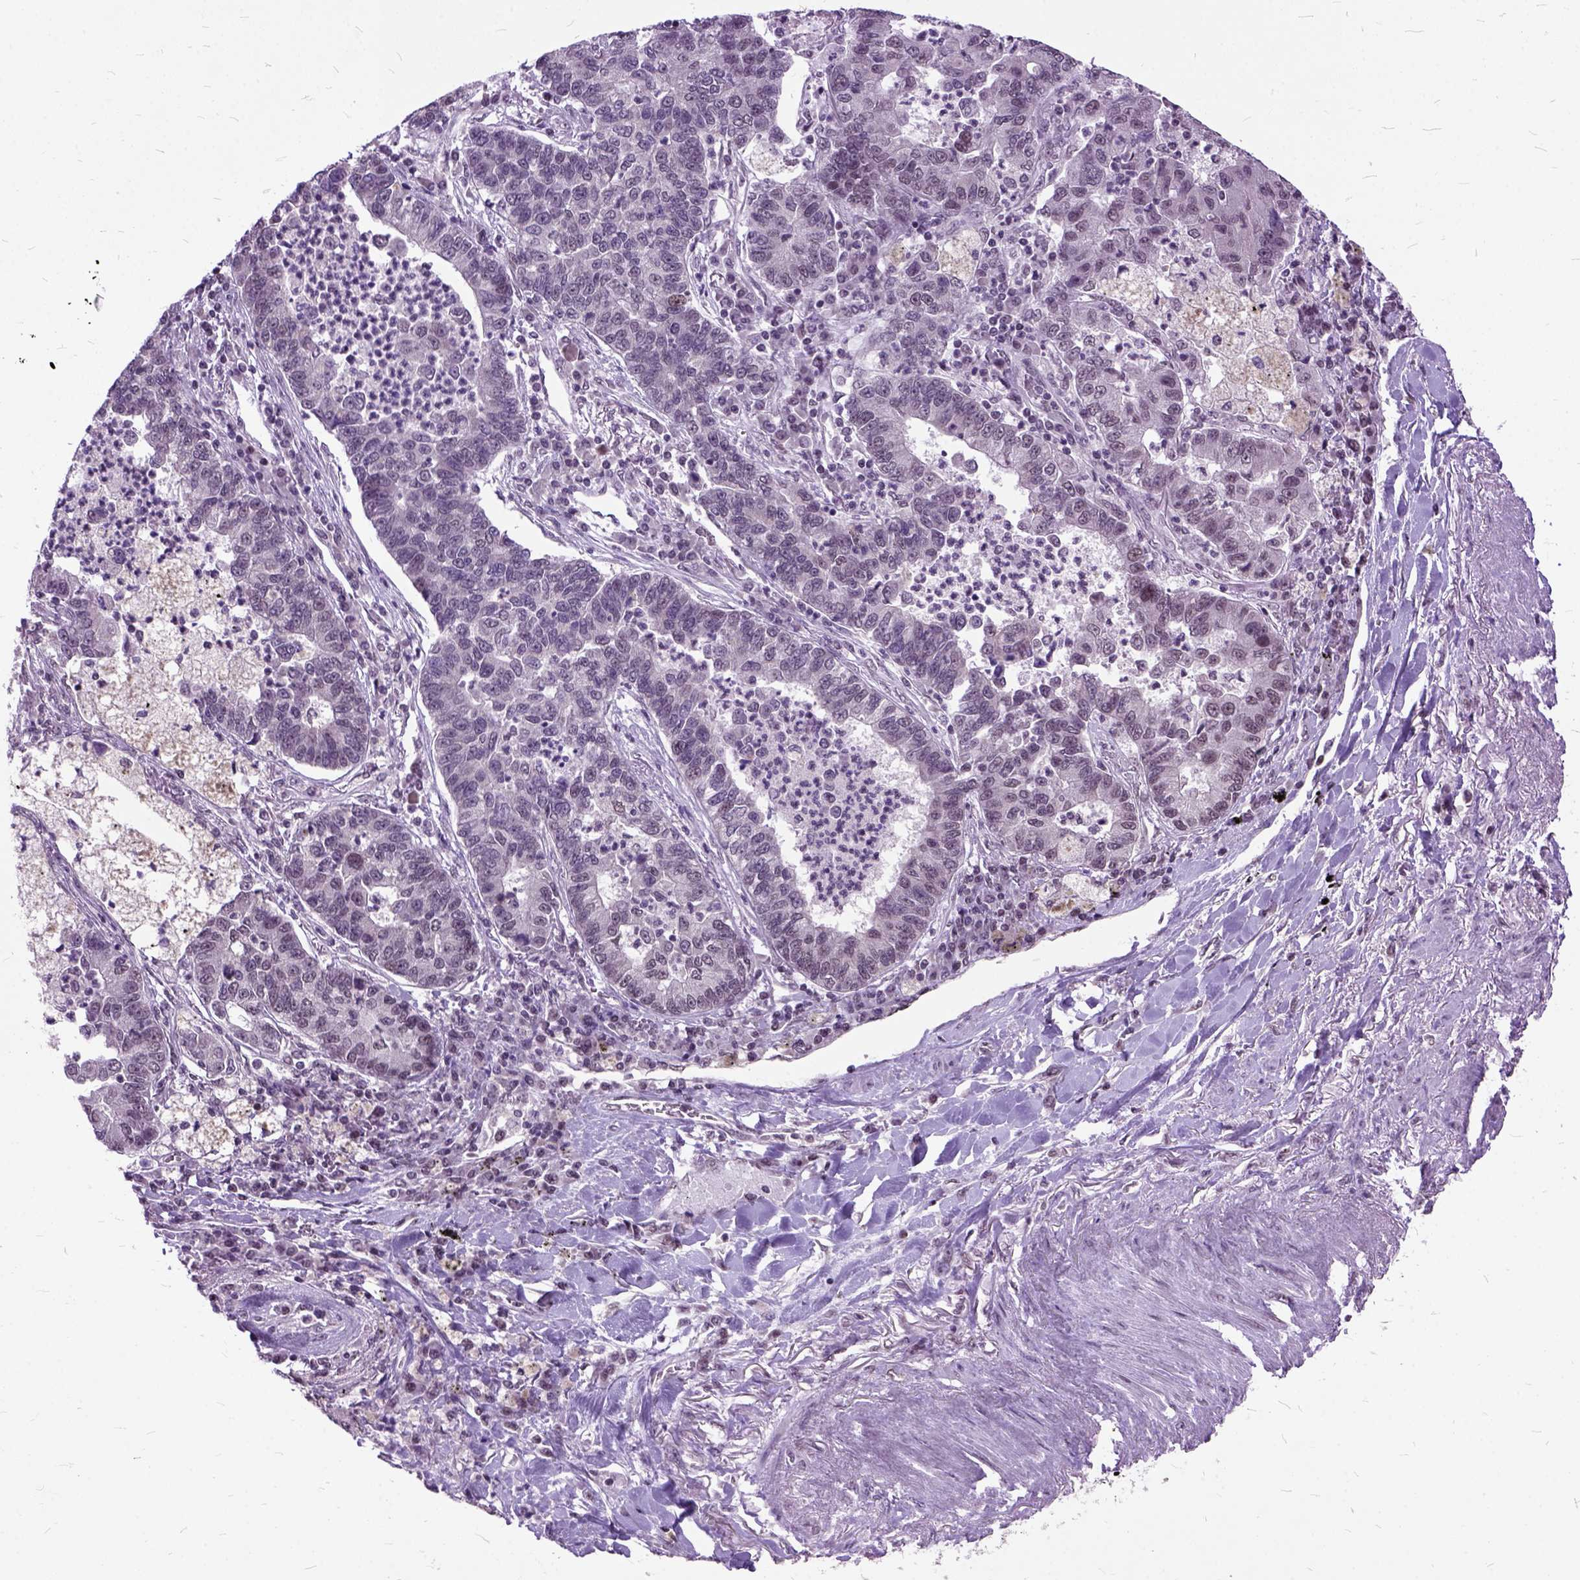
{"staining": {"intensity": "negative", "quantity": "none", "location": "none"}, "tissue": "lung cancer", "cell_type": "Tumor cells", "image_type": "cancer", "snomed": [{"axis": "morphology", "description": "Adenocarcinoma, NOS"}, {"axis": "topography", "description": "Lung"}], "caption": "Lung cancer (adenocarcinoma) was stained to show a protein in brown. There is no significant expression in tumor cells.", "gene": "ORC5", "patient": {"sex": "female", "age": 57}}